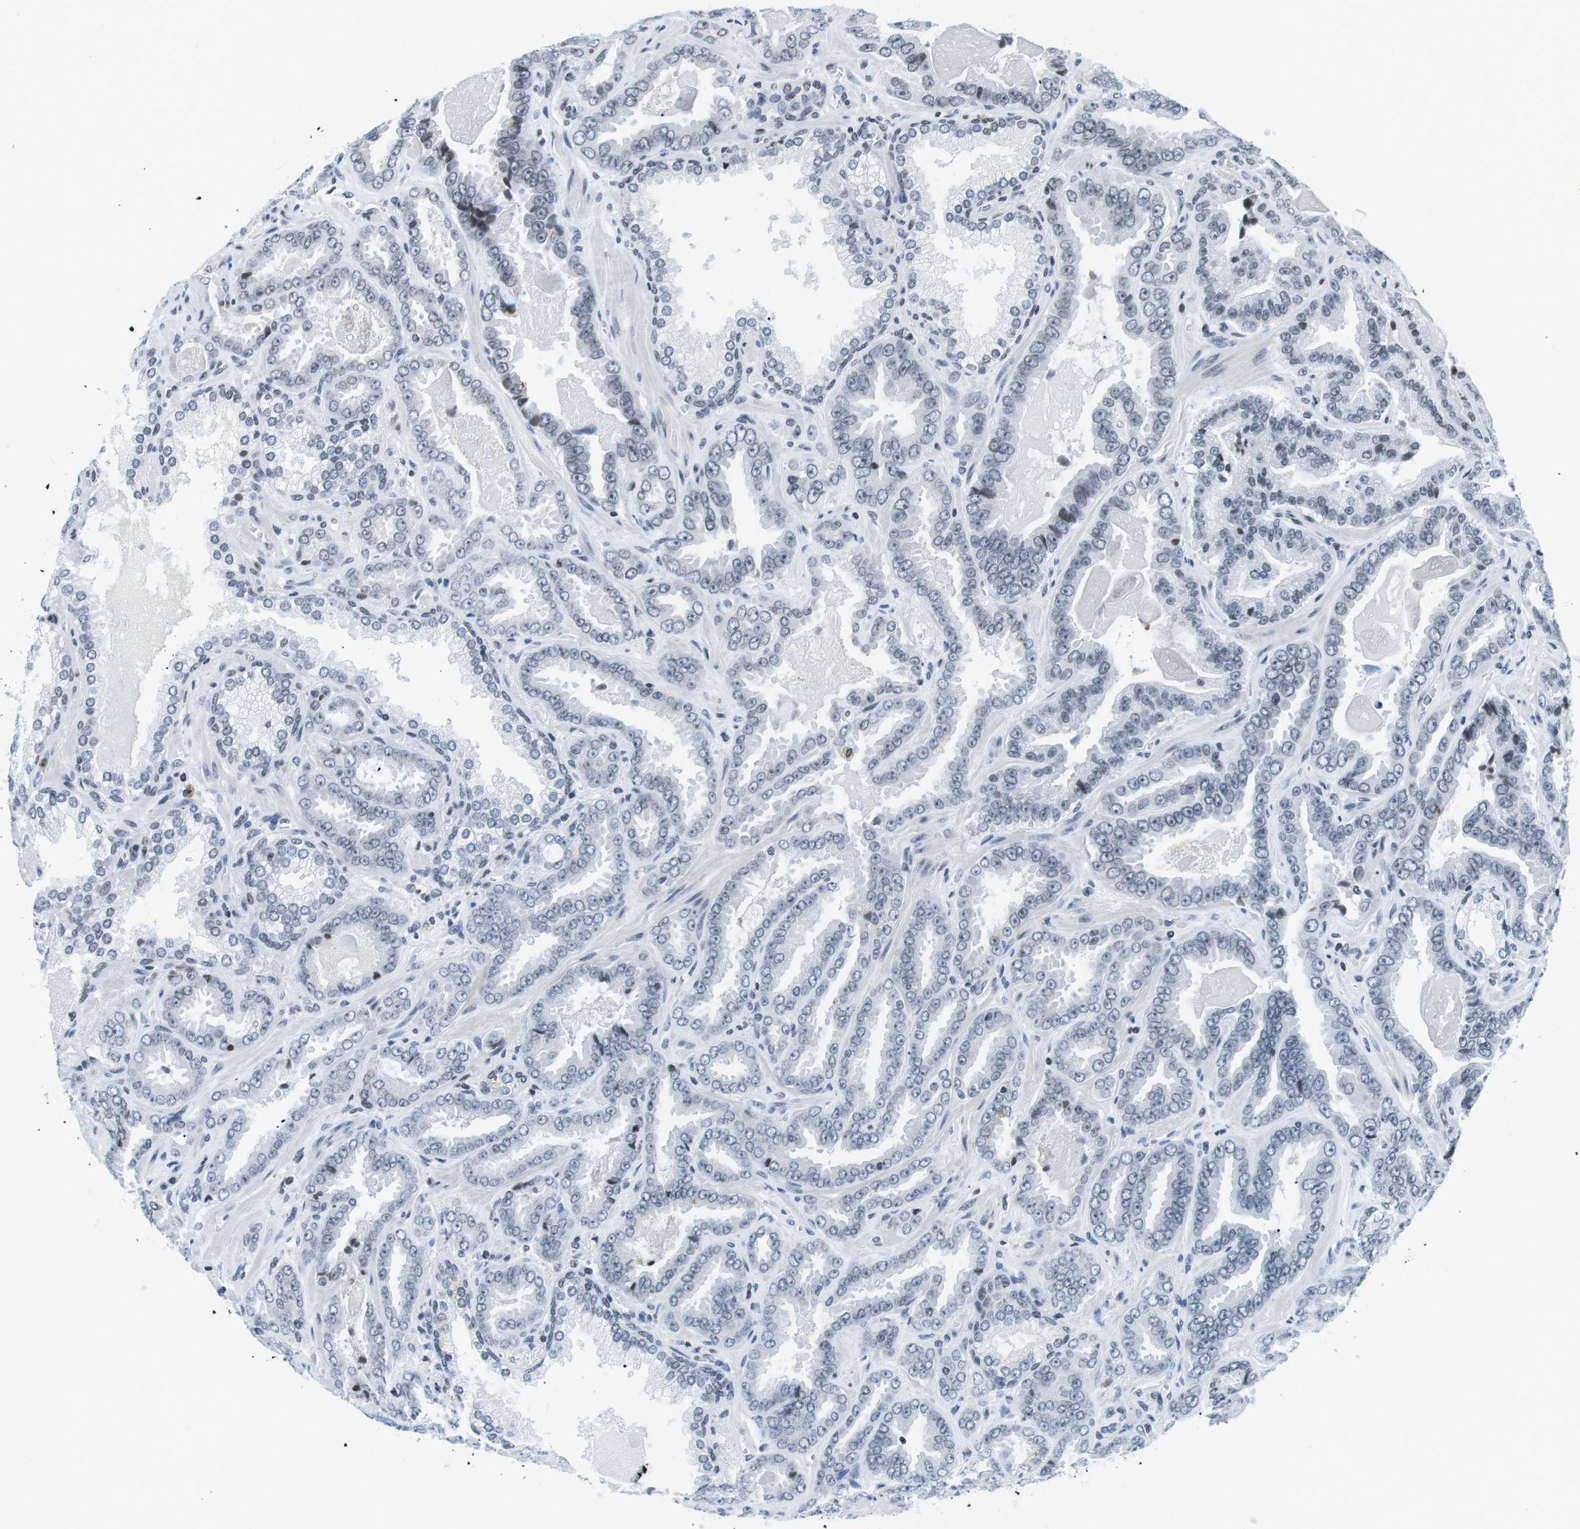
{"staining": {"intensity": "negative", "quantity": "none", "location": "none"}, "tissue": "prostate cancer", "cell_type": "Tumor cells", "image_type": "cancer", "snomed": [{"axis": "morphology", "description": "Adenocarcinoma, Low grade"}, {"axis": "topography", "description": "Prostate"}], "caption": "High magnification brightfield microscopy of prostate cancer (adenocarcinoma (low-grade)) stained with DAB (3,3'-diaminobenzidine) (brown) and counterstained with hematoxylin (blue): tumor cells show no significant expression.", "gene": "E2F2", "patient": {"sex": "male", "age": 60}}